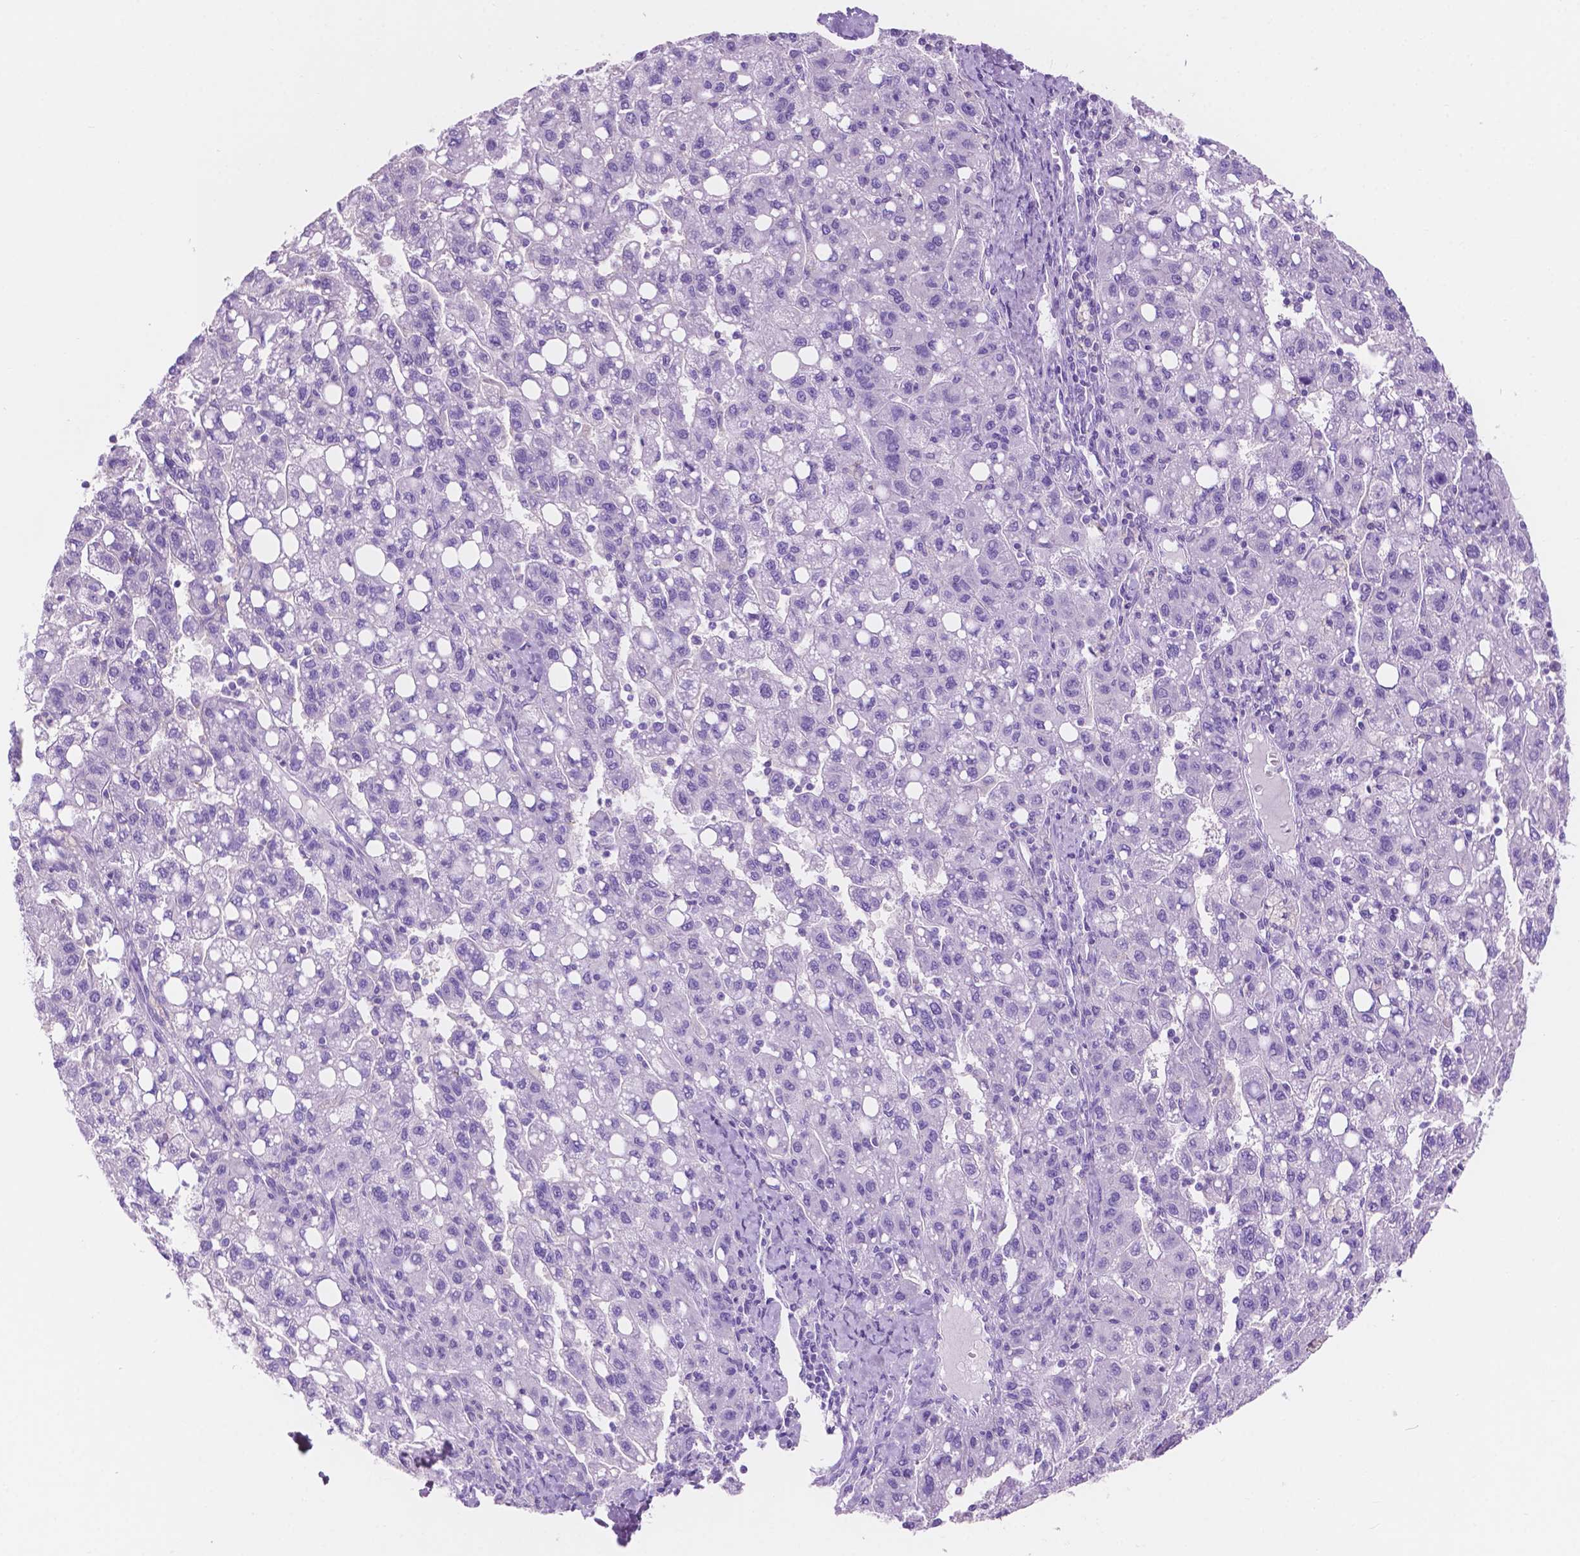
{"staining": {"intensity": "negative", "quantity": "none", "location": "none"}, "tissue": "liver cancer", "cell_type": "Tumor cells", "image_type": "cancer", "snomed": [{"axis": "morphology", "description": "Carcinoma, Hepatocellular, NOS"}, {"axis": "topography", "description": "Liver"}], "caption": "DAB immunohistochemical staining of human liver hepatocellular carcinoma shows no significant positivity in tumor cells.", "gene": "IGFN1", "patient": {"sex": "female", "age": 82}}